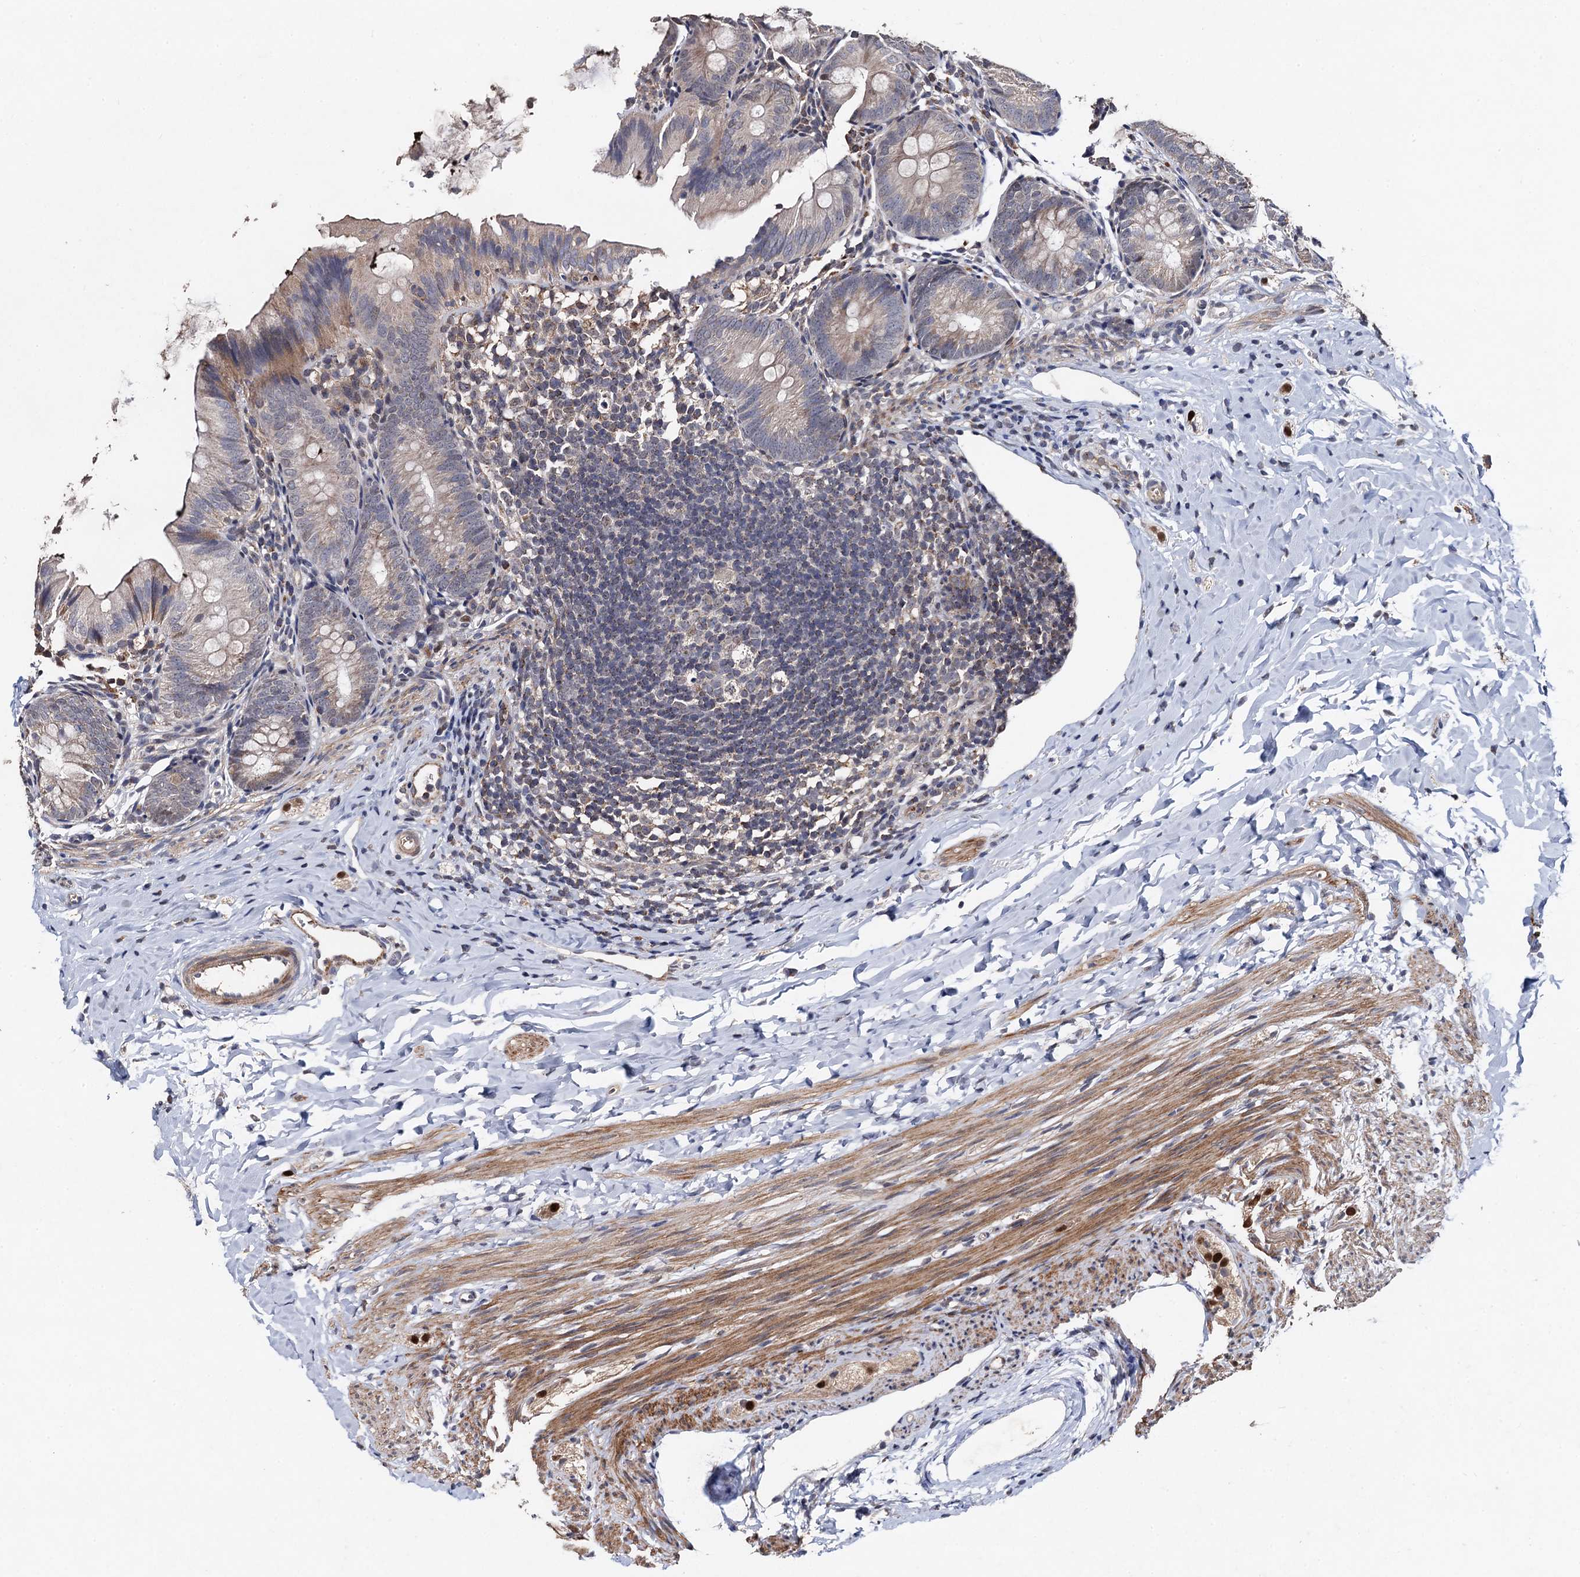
{"staining": {"intensity": "weak", "quantity": "25%-75%", "location": "cytoplasmic/membranous"}, "tissue": "appendix", "cell_type": "Glandular cells", "image_type": "normal", "snomed": [{"axis": "morphology", "description": "Normal tissue, NOS"}, {"axis": "topography", "description": "Appendix"}], "caption": "A high-resolution photomicrograph shows immunohistochemistry staining of unremarkable appendix, which demonstrates weak cytoplasmic/membranous expression in approximately 25%-75% of glandular cells.", "gene": "PPTC7", "patient": {"sex": "male", "age": 1}}